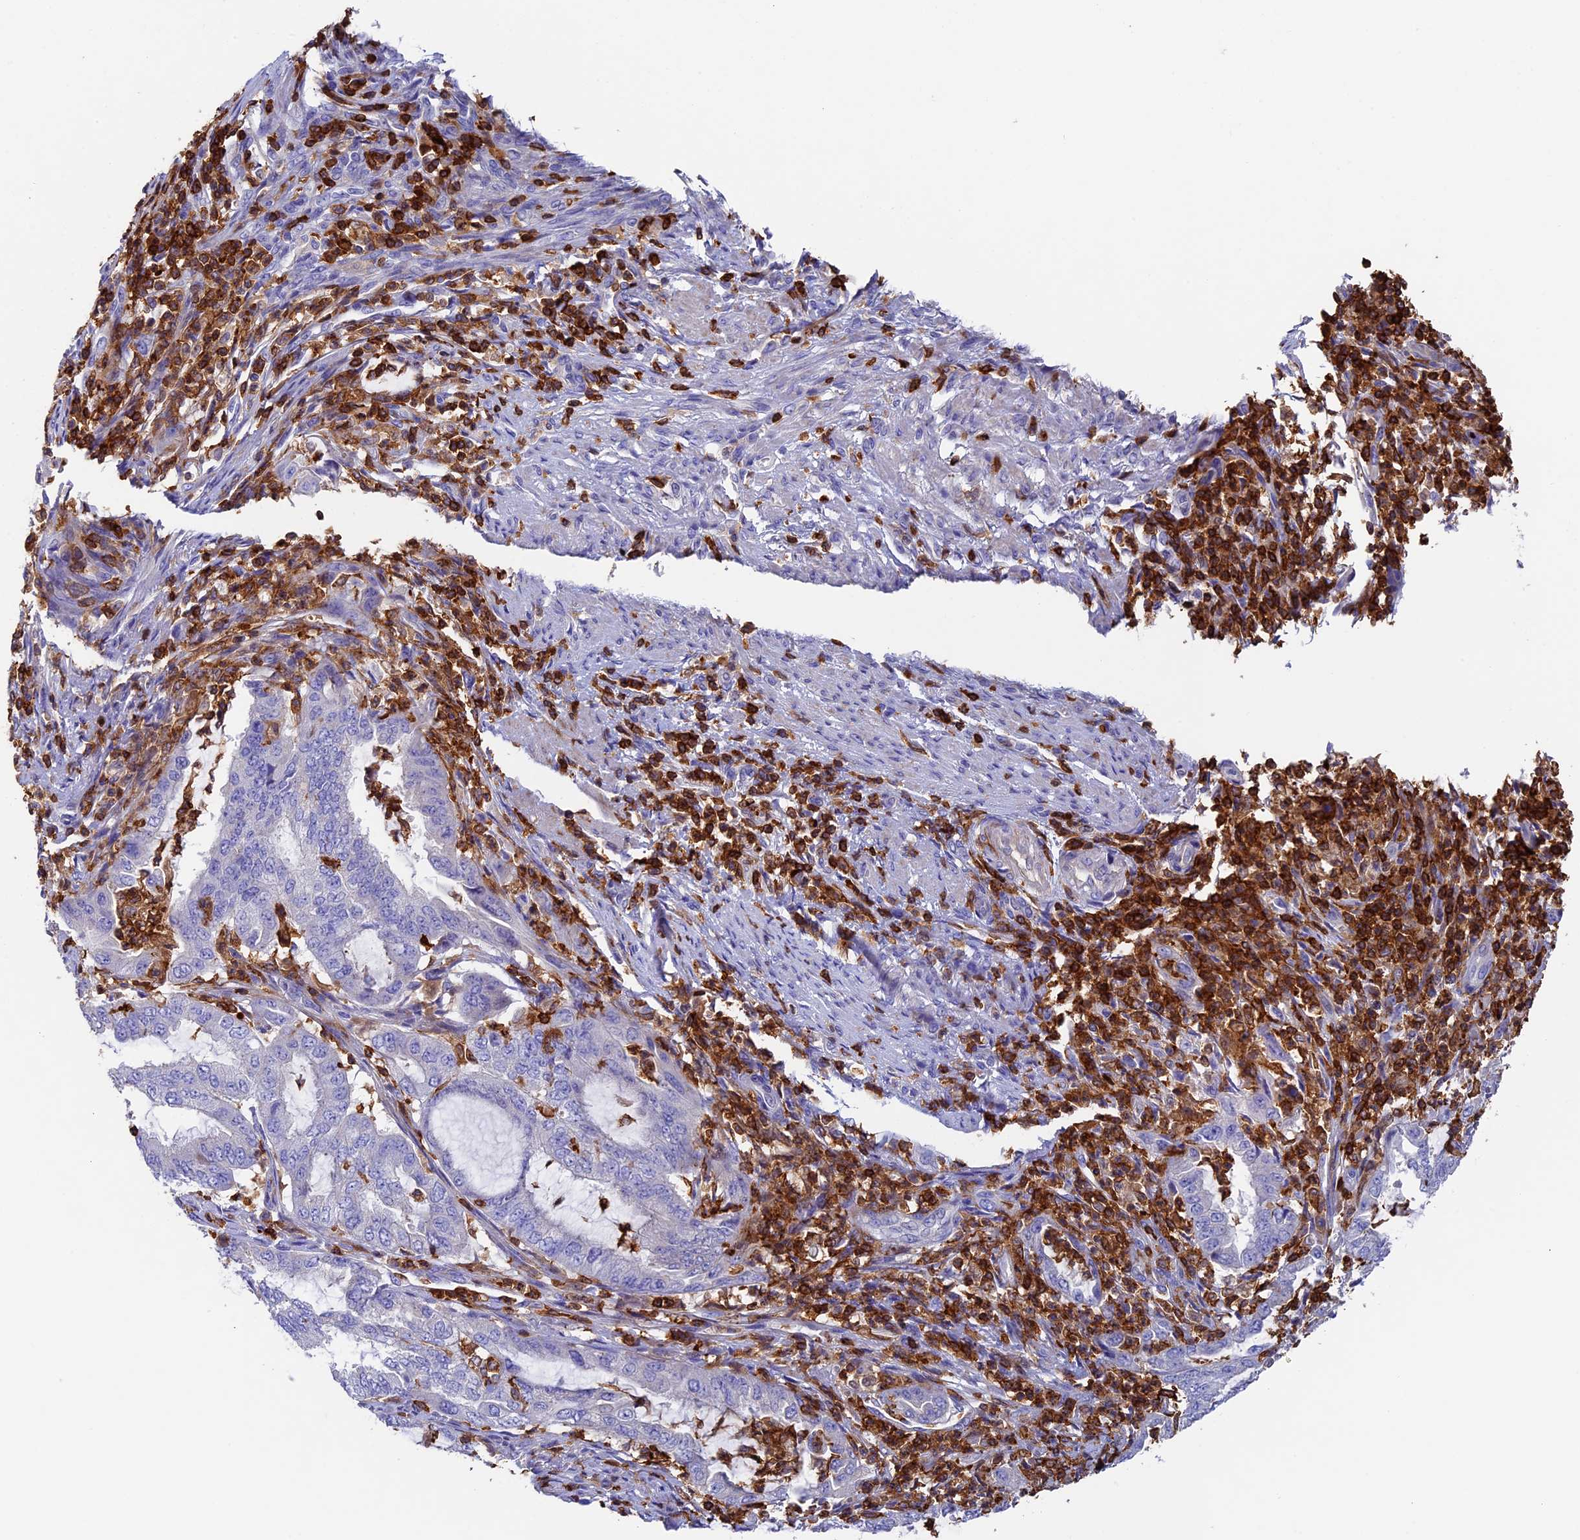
{"staining": {"intensity": "negative", "quantity": "none", "location": "none"}, "tissue": "endometrial cancer", "cell_type": "Tumor cells", "image_type": "cancer", "snomed": [{"axis": "morphology", "description": "Adenocarcinoma, NOS"}, {"axis": "topography", "description": "Endometrium"}], "caption": "A photomicrograph of human endometrial adenocarcinoma is negative for staining in tumor cells.", "gene": "ADAT1", "patient": {"sex": "female", "age": 51}}